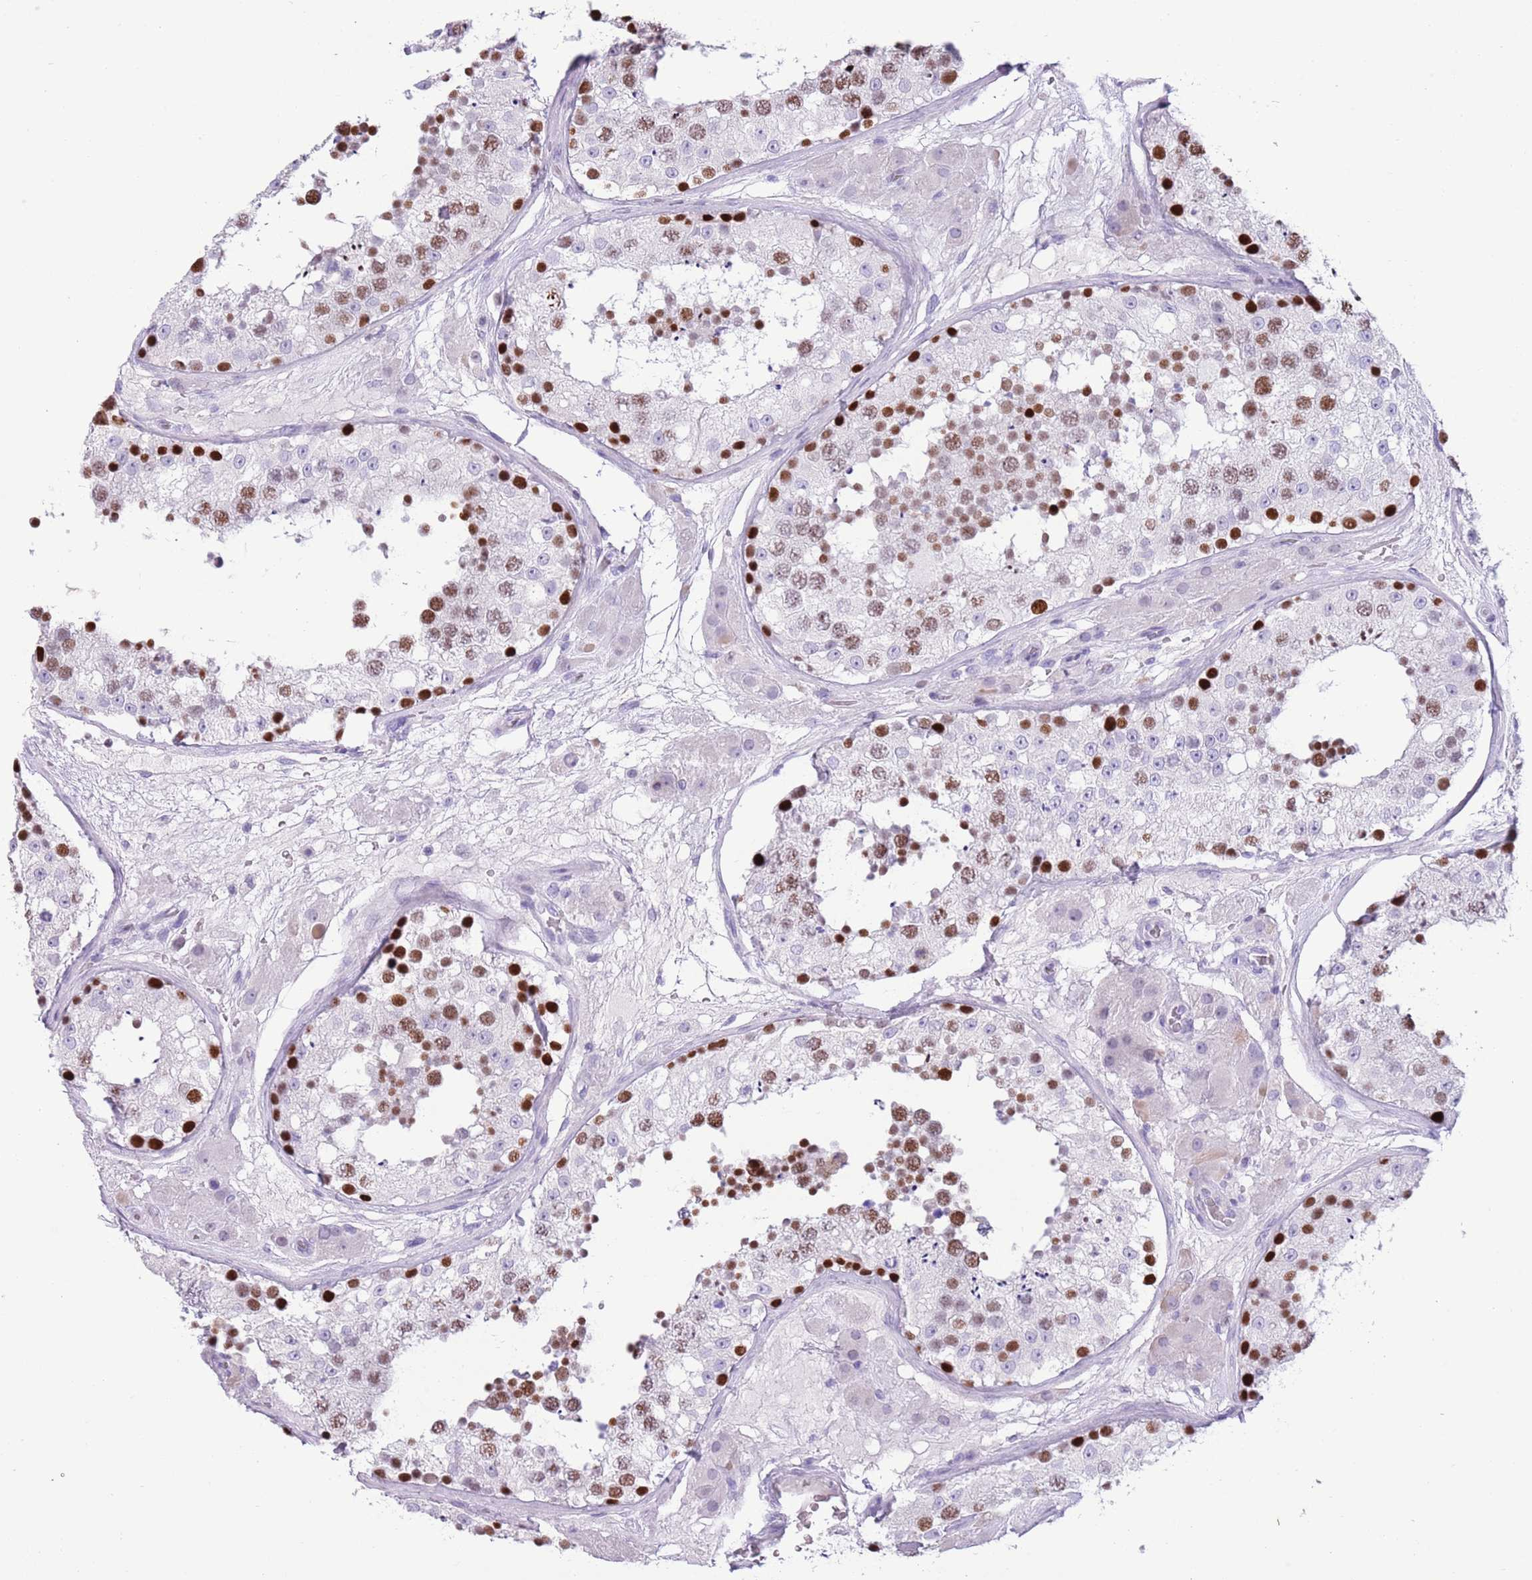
{"staining": {"intensity": "strong", "quantity": "<25%", "location": "nuclear"}, "tissue": "testis", "cell_type": "Cells in seminiferous ducts", "image_type": "normal", "snomed": [{"axis": "morphology", "description": "Normal tissue, NOS"}, {"axis": "topography", "description": "Testis"}], "caption": "Brown immunohistochemical staining in benign testis demonstrates strong nuclear expression in about <25% of cells in seminiferous ducts.", "gene": "BCL11B", "patient": {"sex": "male", "age": 26}}